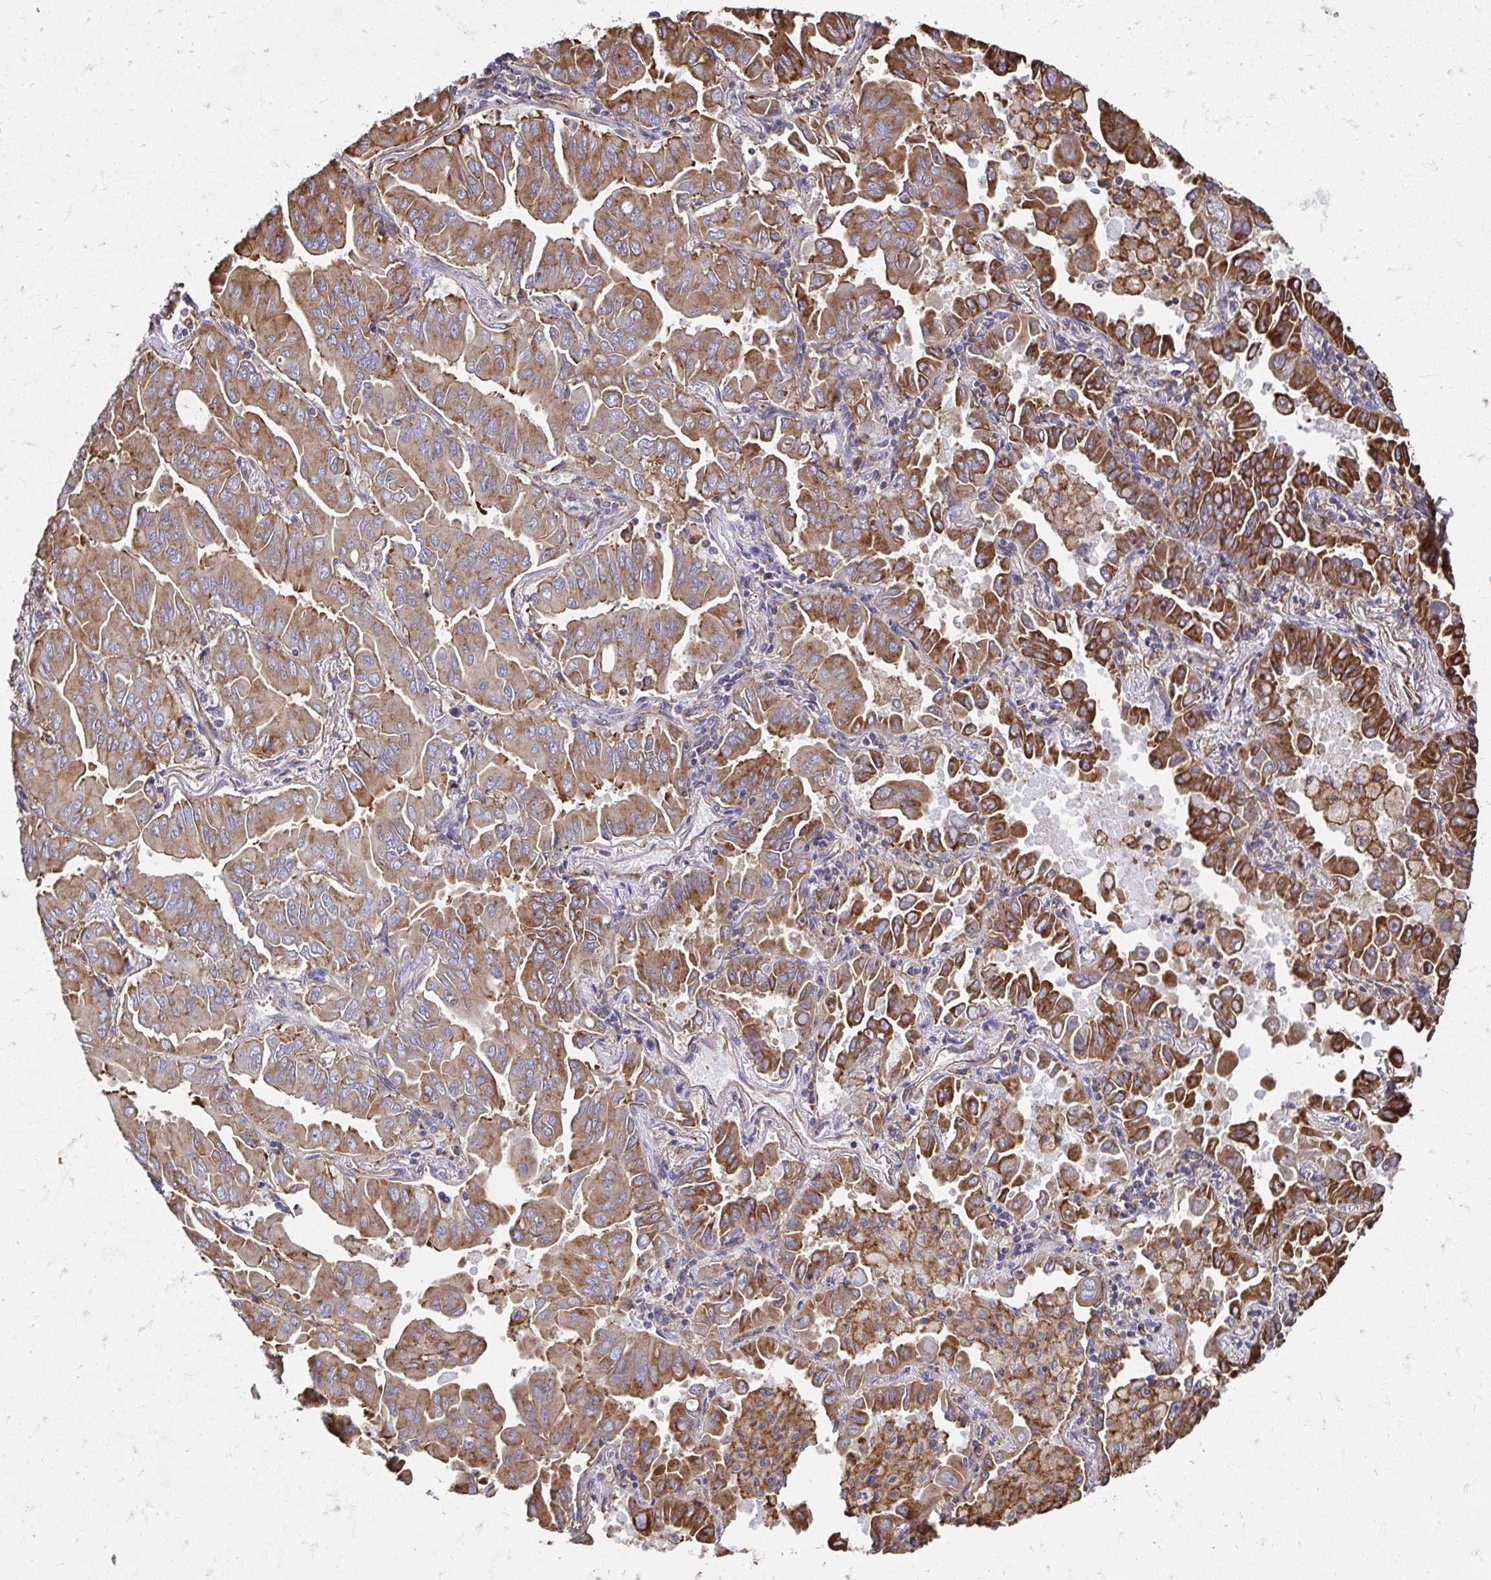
{"staining": {"intensity": "moderate", "quantity": ">75%", "location": "cytoplasmic/membranous"}, "tissue": "lung cancer", "cell_type": "Tumor cells", "image_type": "cancer", "snomed": [{"axis": "morphology", "description": "Adenocarcinoma, NOS"}, {"axis": "topography", "description": "Lung"}], "caption": "Approximately >75% of tumor cells in human lung cancer (adenocarcinoma) display moderate cytoplasmic/membranous protein positivity as visualized by brown immunohistochemical staining.", "gene": "CLTC", "patient": {"sex": "male", "age": 64}}